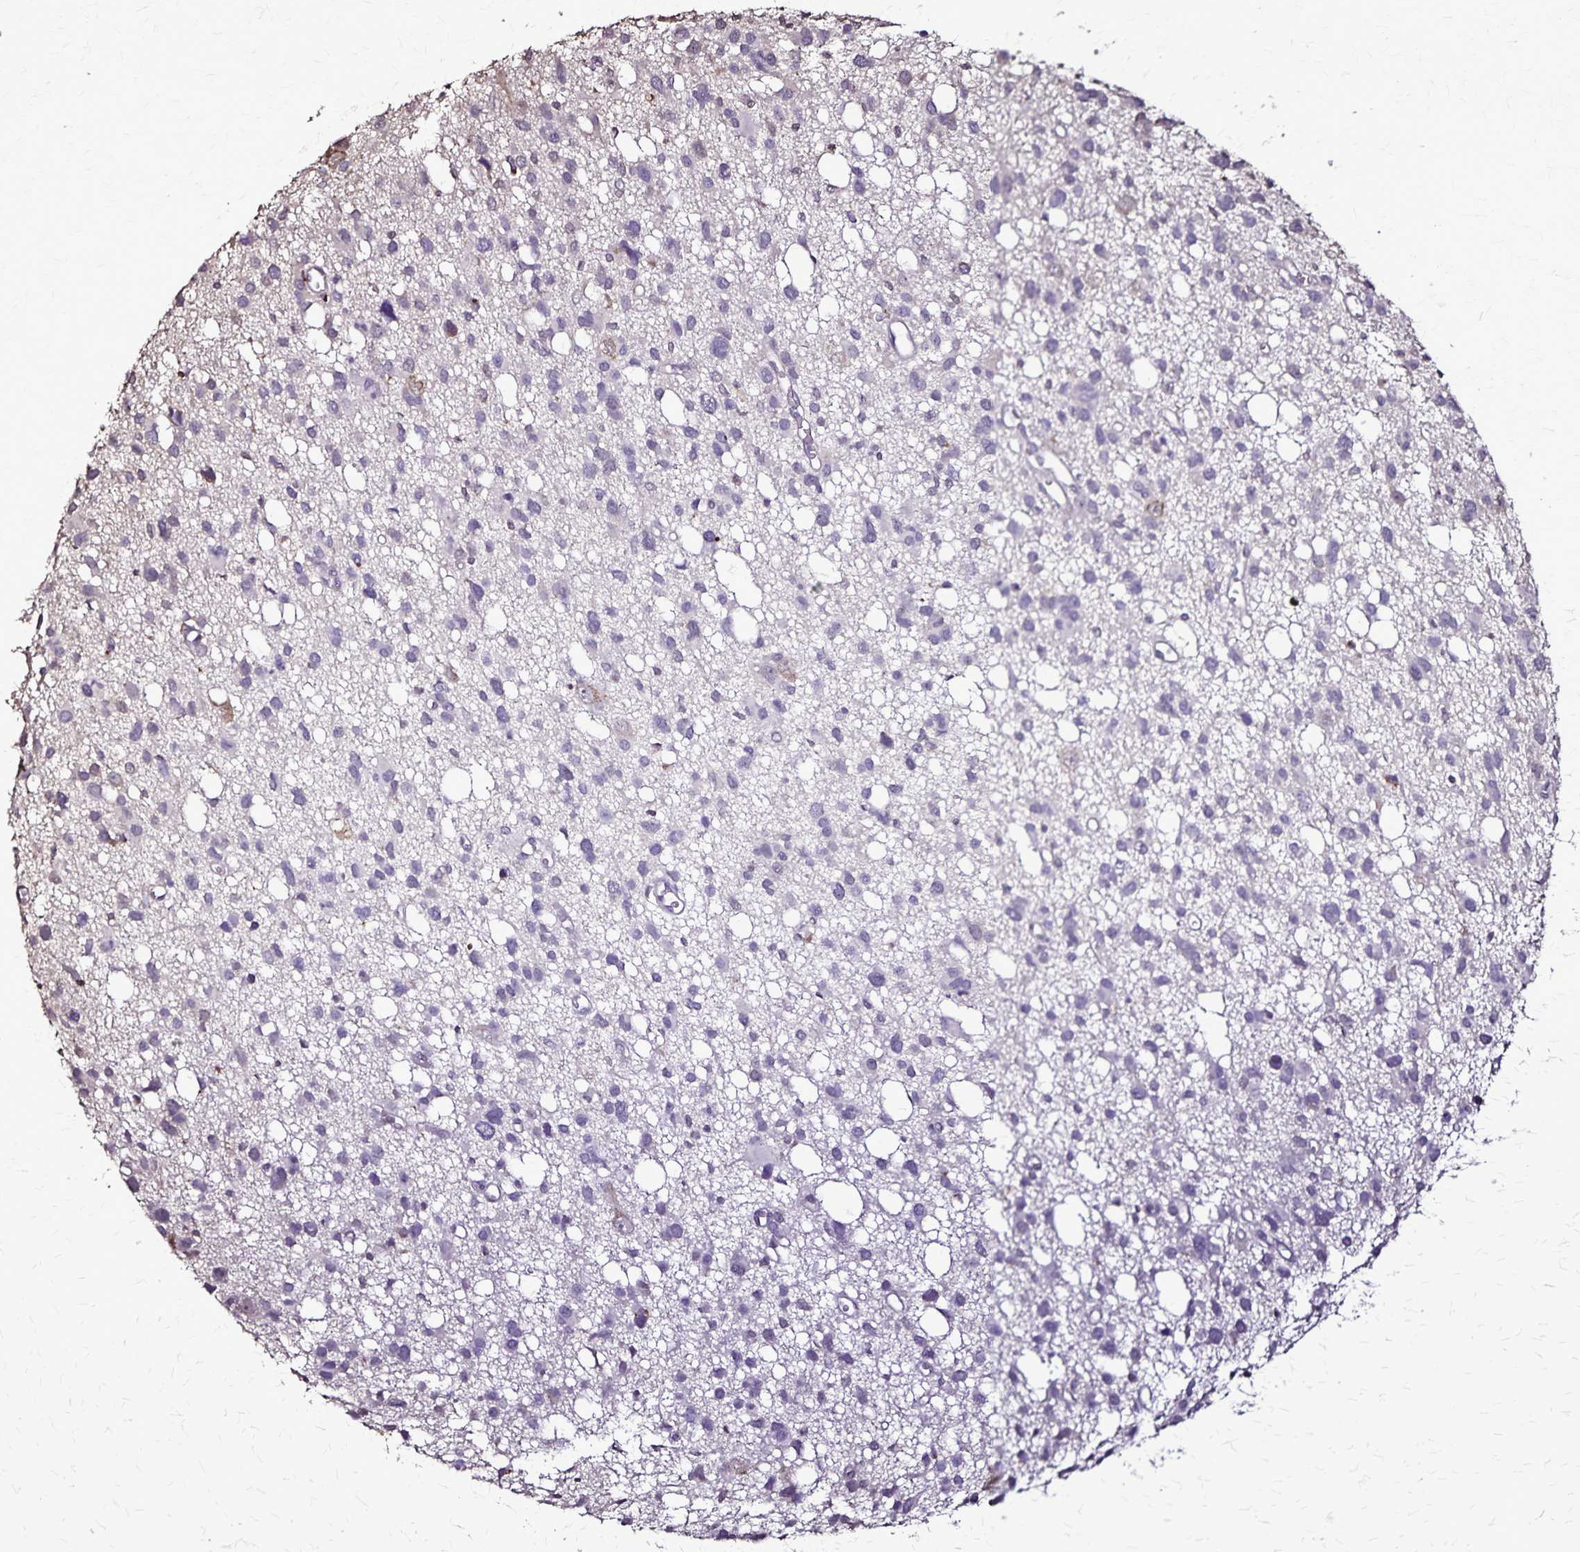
{"staining": {"intensity": "negative", "quantity": "none", "location": "none"}, "tissue": "glioma", "cell_type": "Tumor cells", "image_type": "cancer", "snomed": [{"axis": "morphology", "description": "Glioma, malignant, High grade"}, {"axis": "topography", "description": "Brain"}], "caption": "DAB immunohistochemical staining of human glioma reveals no significant staining in tumor cells.", "gene": "CHMP1B", "patient": {"sex": "male", "age": 23}}